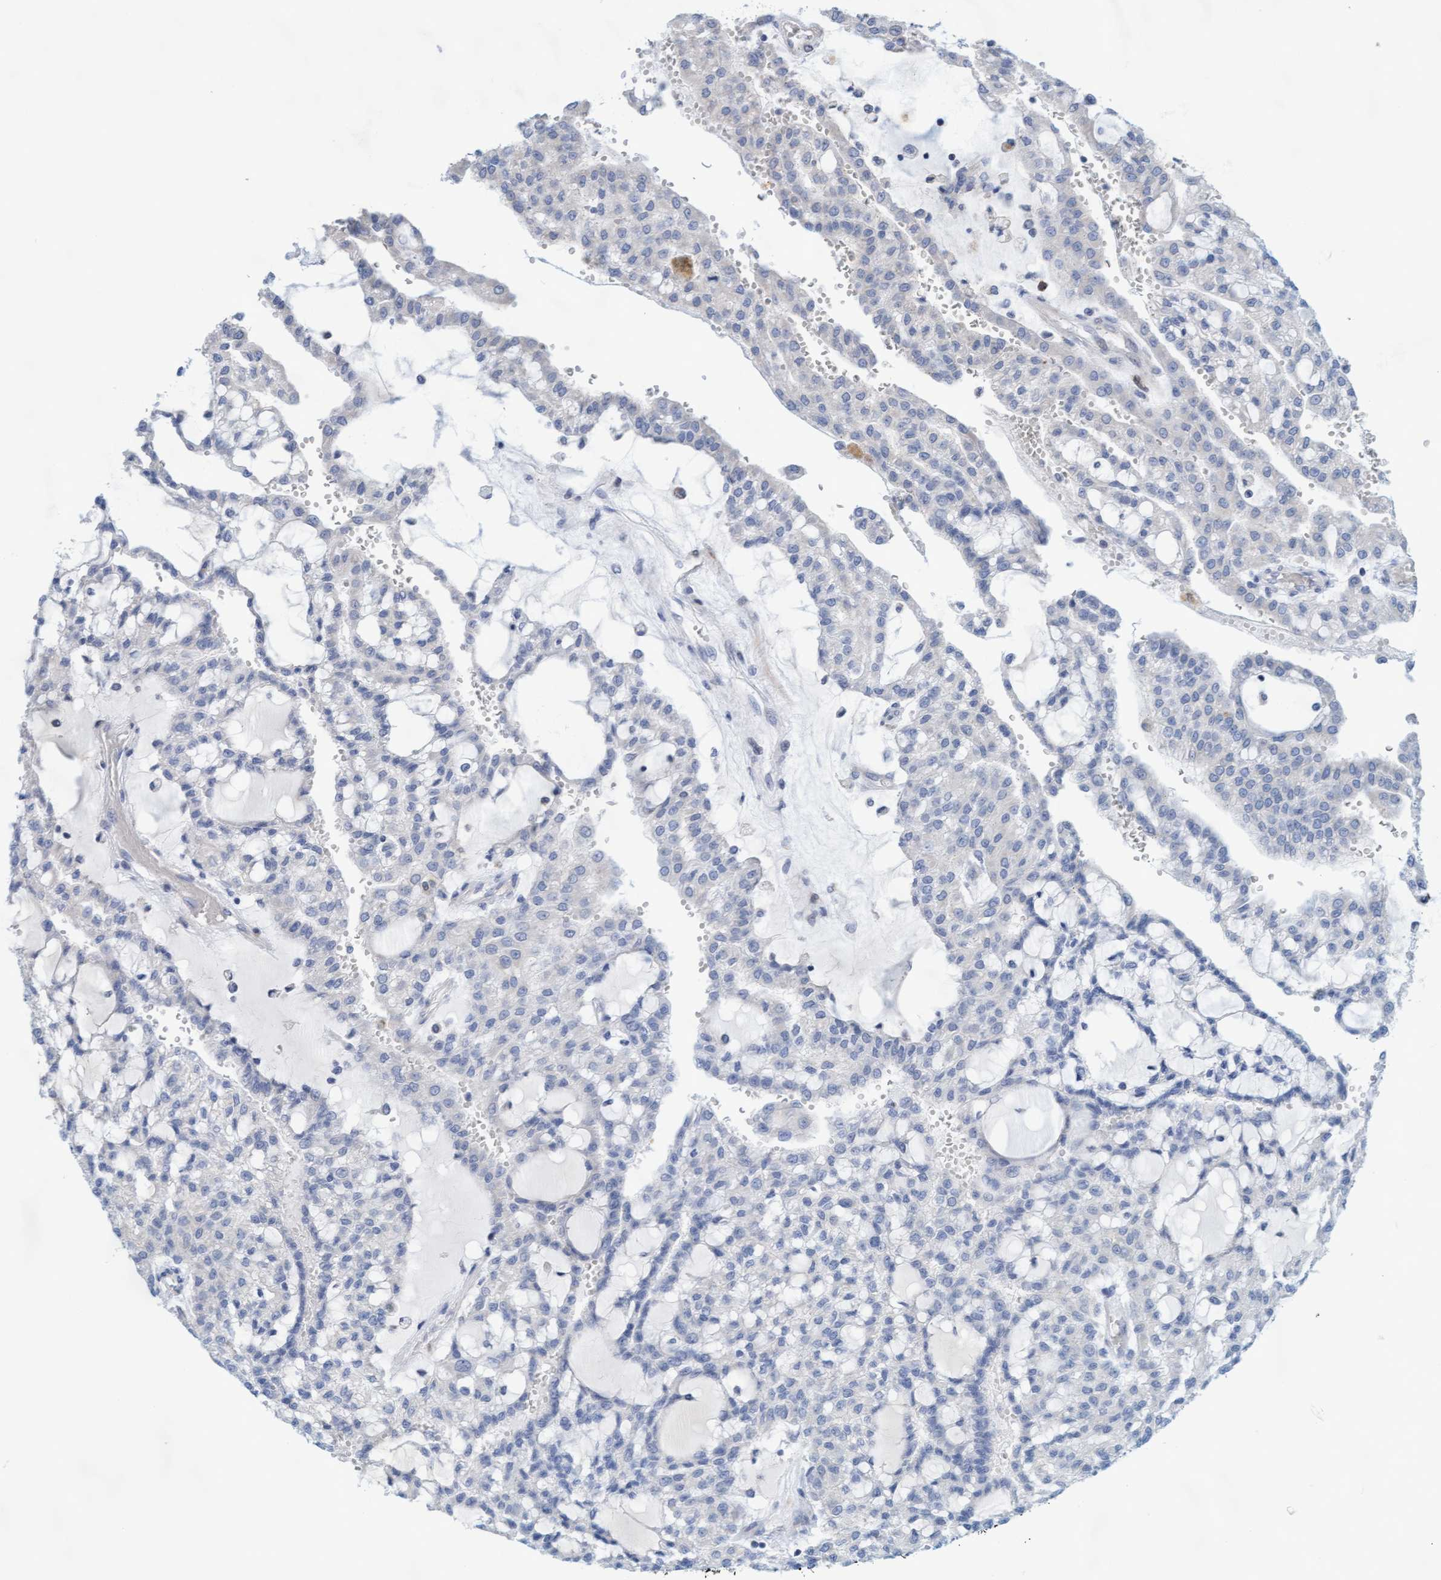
{"staining": {"intensity": "negative", "quantity": "none", "location": "none"}, "tissue": "renal cancer", "cell_type": "Tumor cells", "image_type": "cancer", "snomed": [{"axis": "morphology", "description": "Adenocarcinoma, NOS"}, {"axis": "topography", "description": "Kidney"}], "caption": "A micrograph of human adenocarcinoma (renal) is negative for staining in tumor cells.", "gene": "SLC28A3", "patient": {"sex": "male", "age": 63}}